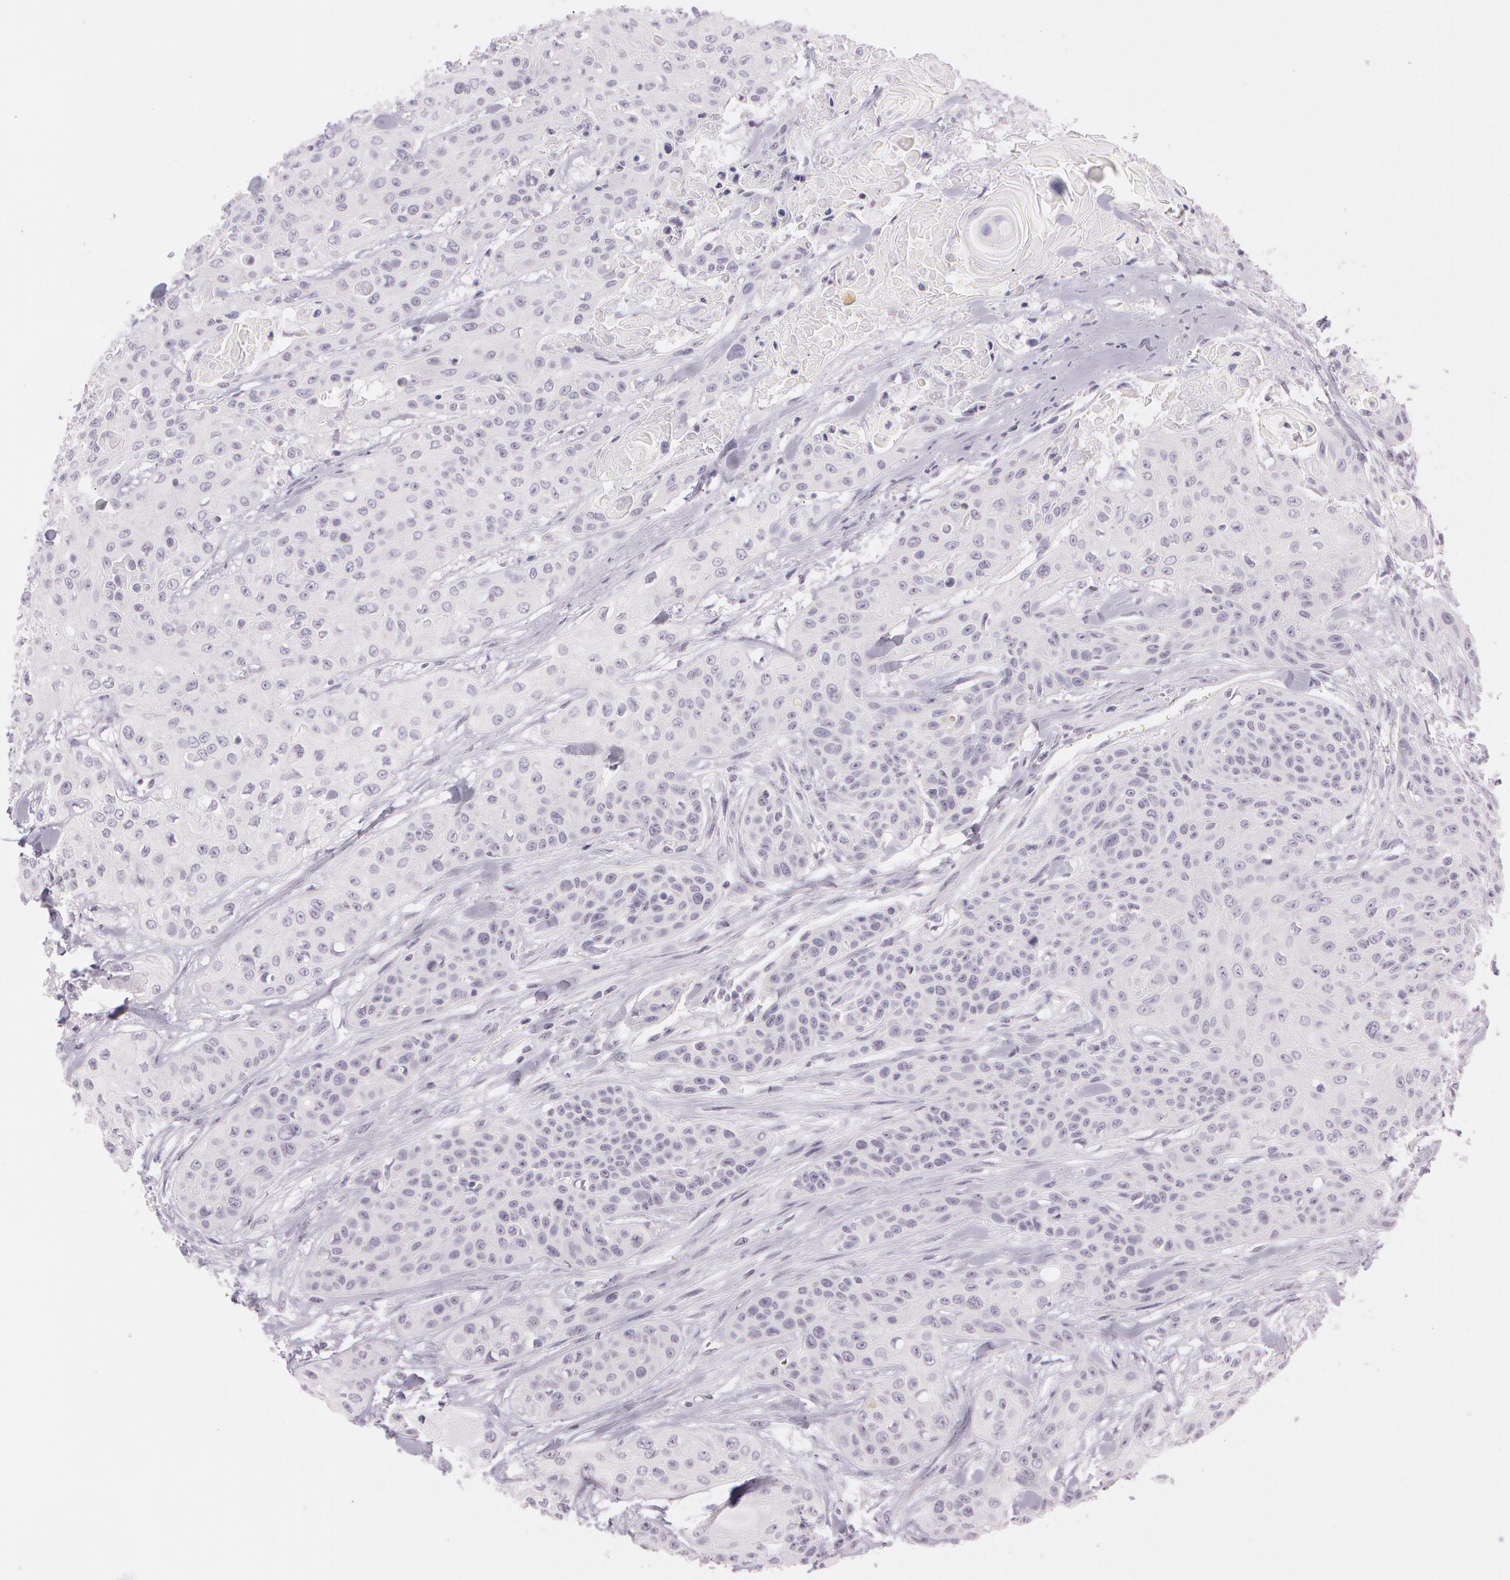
{"staining": {"intensity": "negative", "quantity": "none", "location": "none"}, "tissue": "head and neck cancer", "cell_type": "Tumor cells", "image_type": "cancer", "snomed": [{"axis": "morphology", "description": "Squamous cell carcinoma, NOS"}, {"axis": "morphology", "description": "Squamous cell carcinoma, metastatic, NOS"}, {"axis": "topography", "description": "Lymph node"}, {"axis": "topography", "description": "Salivary gland"}, {"axis": "topography", "description": "Head-Neck"}], "caption": "The IHC photomicrograph has no significant expression in tumor cells of head and neck metastatic squamous cell carcinoma tissue. (Brightfield microscopy of DAB (3,3'-diaminobenzidine) immunohistochemistry at high magnification).", "gene": "OTC", "patient": {"sex": "female", "age": 74}}